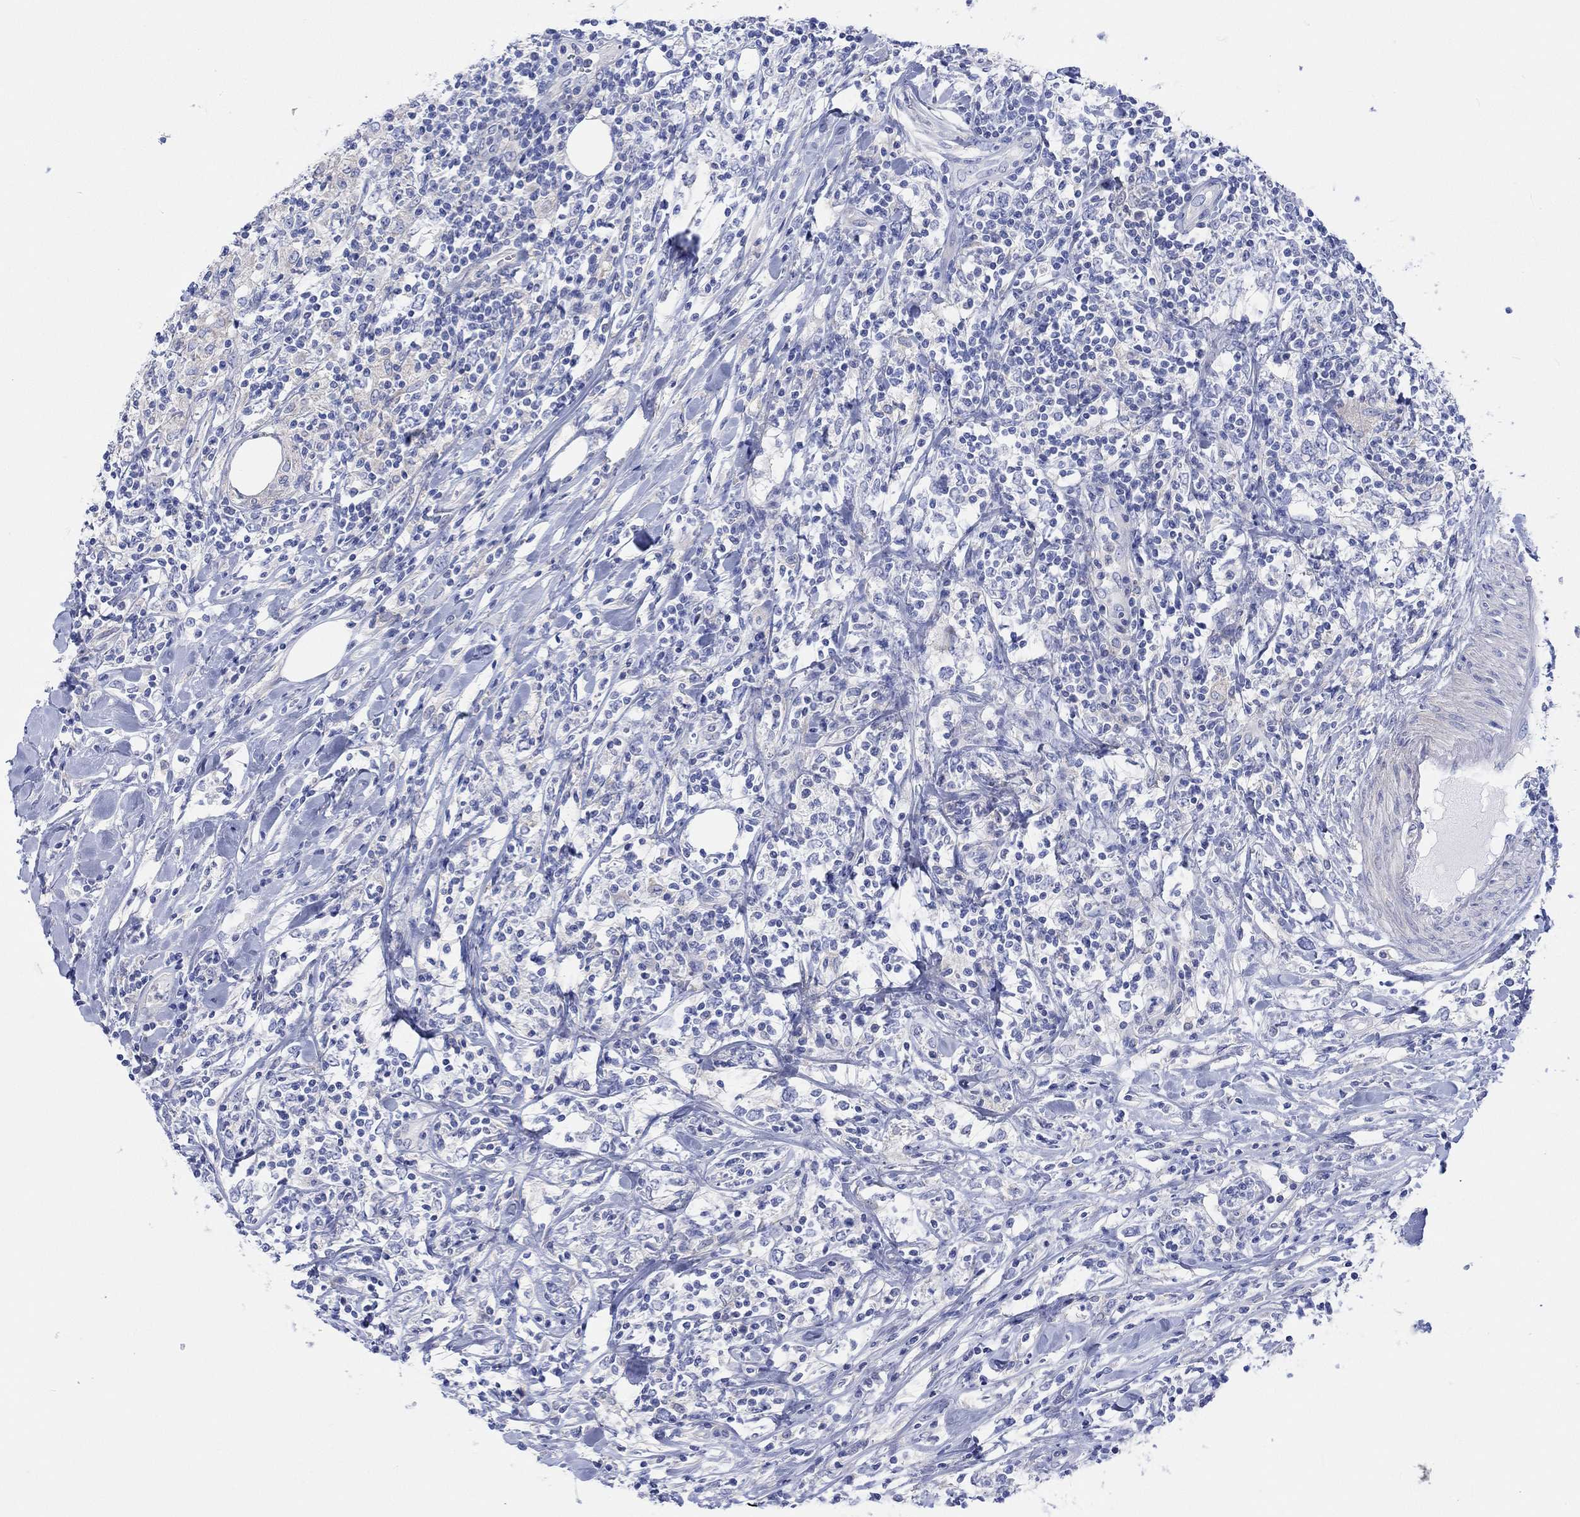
{"staining": {"intensity": "negative", "quantity": "none", "location": "none"}, "tissue": "lymphoma", "cell_type": "Tumor cells", "image_type": "cancer", "snomed": [{"axis": "morphology", "description": "Malignant lymphoma, non-Hodgkin's type, High grade"}, {"axis": "topography", "description": "Lymph node"}], "caption": "Tumor cells show no significant protein expression in high-grade malignant lymphoma, non-Hodgkin's type.", "gene": "REEP6", "patient": {"sex": "female", "age": 84}}